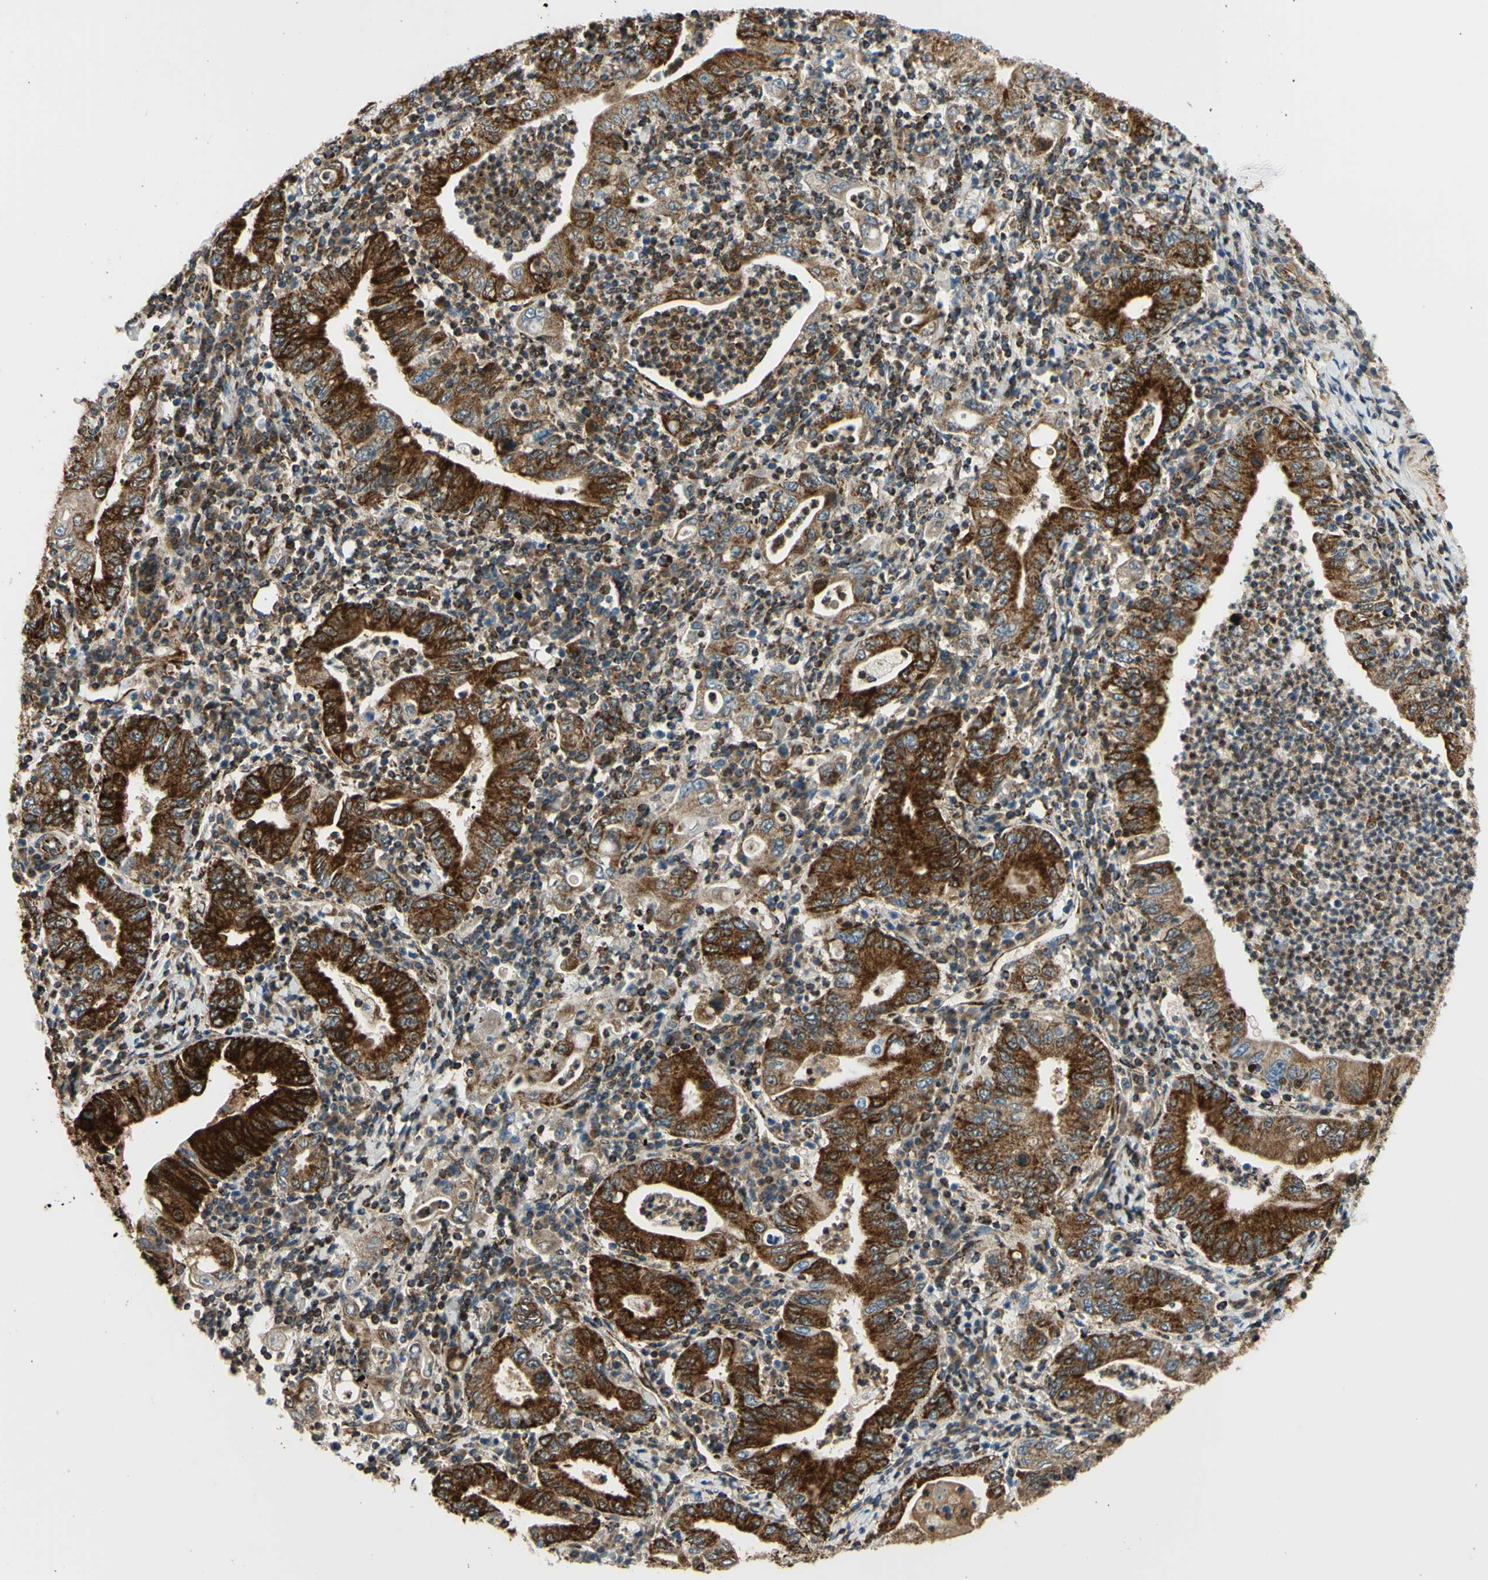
{"staining": {"intensity": "strong", "quantity": ">75%", "location": "cytoplasmic/membranous"}, "tissue": "stomach cancer", "cell_type": "Tumor cells", "image_type": "cancer", "snomed": [{"axis": "morphology", "description": "Normal tissue, NOS"}, {"axis": "morphology", "description": "Adenocarcinoma, NOS"}, {"axis": "topography", "description": "Esophagus"}, {"axis": "topography", "description": "Stomach, upper"}, {"axis": "topography", "description": "Peripheral nerve tissue"}], "caption": "Strong cytoplasmic/membranous positivity is identified in approximately >75% of tumor cells in stomach cancer (adenocarcinoma). (brown staining indicates protein expression, while blue staining denotes nuclei).", "gene": "MAVS", "patient": {"sex": "male", "age": 62}}